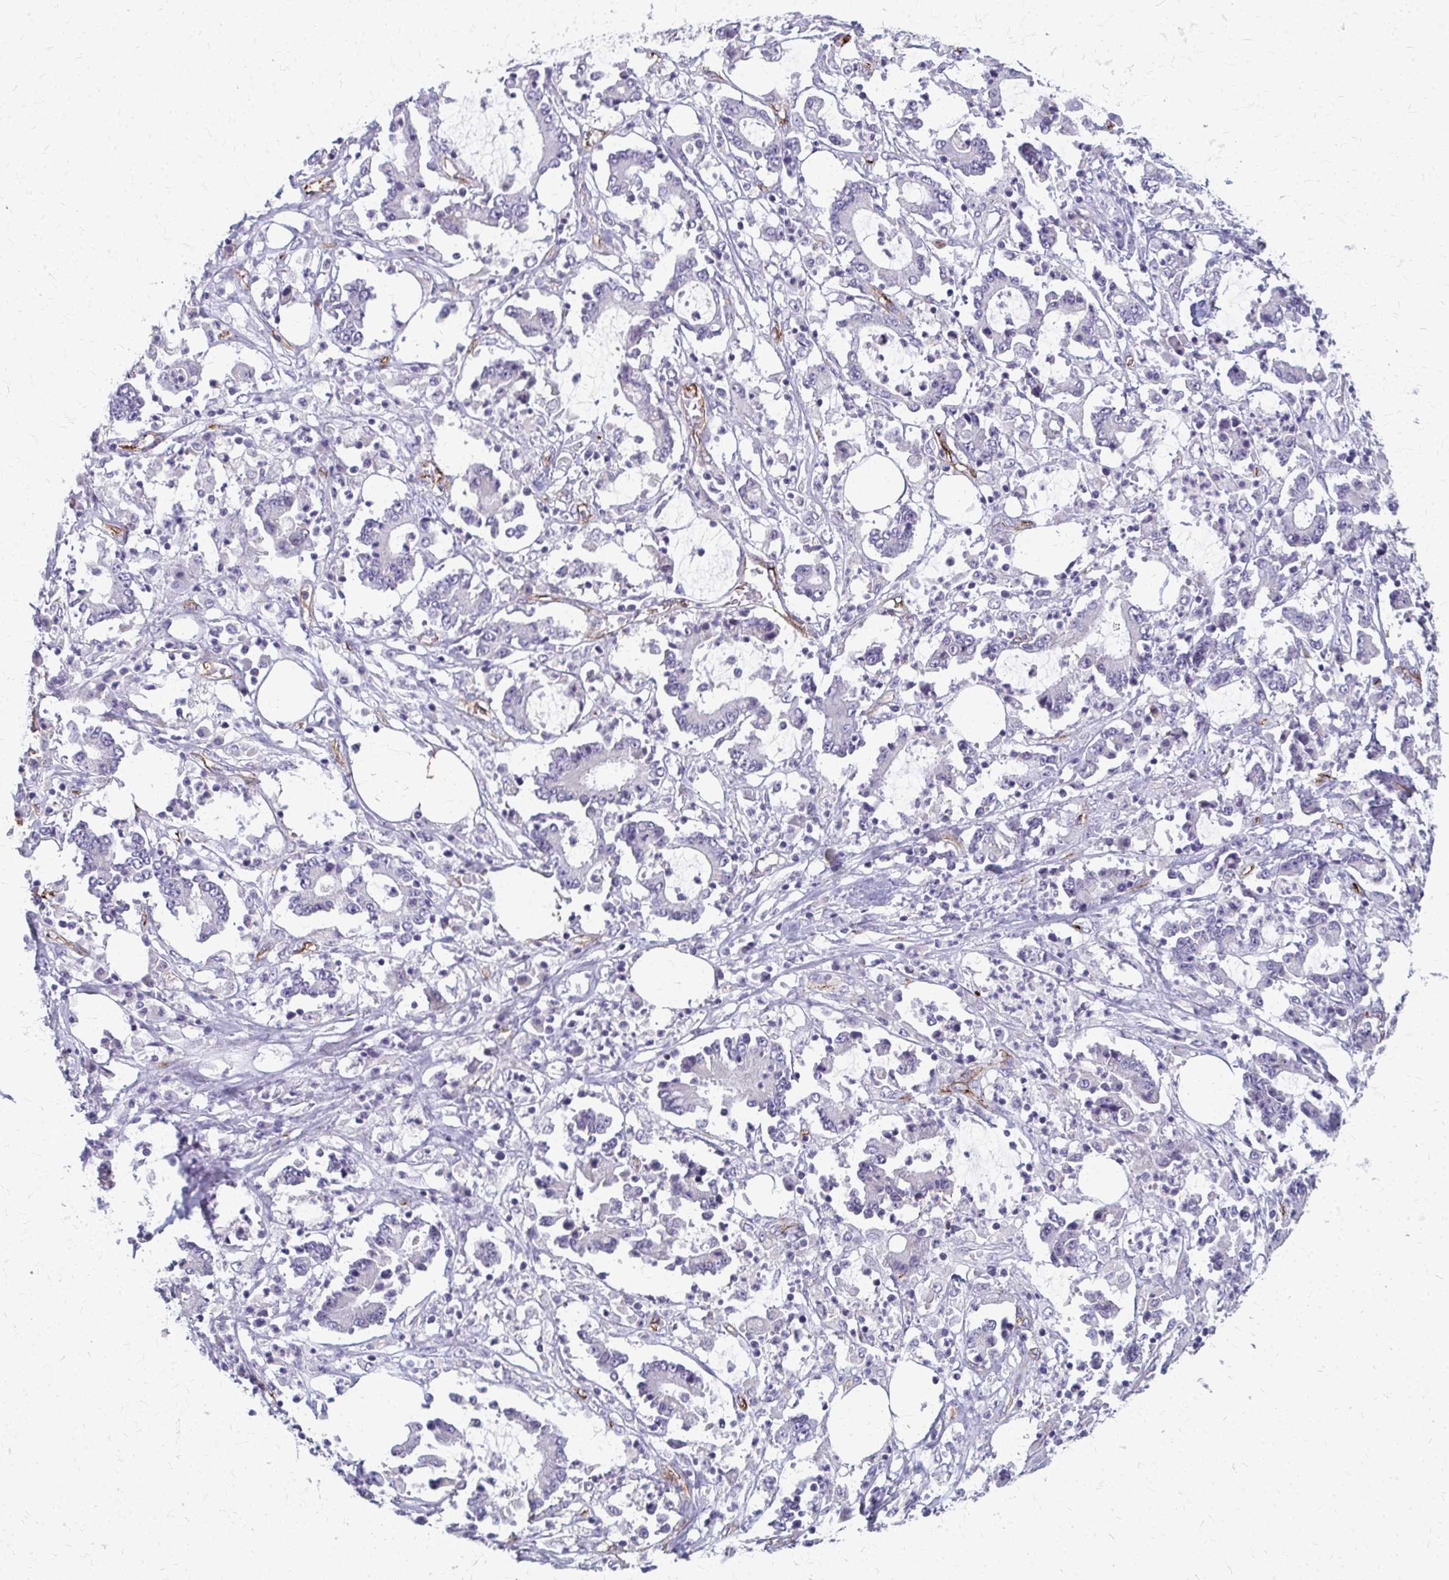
{"staining": {"intensity": "negative", "quantity": "none", "location": "none"}, "tissue": "stomach cancer", "cell_type": "Tumor cells", "image_type": "cancer", "snomed": [{"axis": "morphology", "description": "Adenocarcinoma, NOS"}, {"axis": "topography", "description": "Stomach, upper"}], "caption": "Histopathology image shows no significant protein staining in tumor cells of stomach adenocarcinoma.", "gene": "ADIPOQ", "patient": {"sex": "male", "age": 68}}